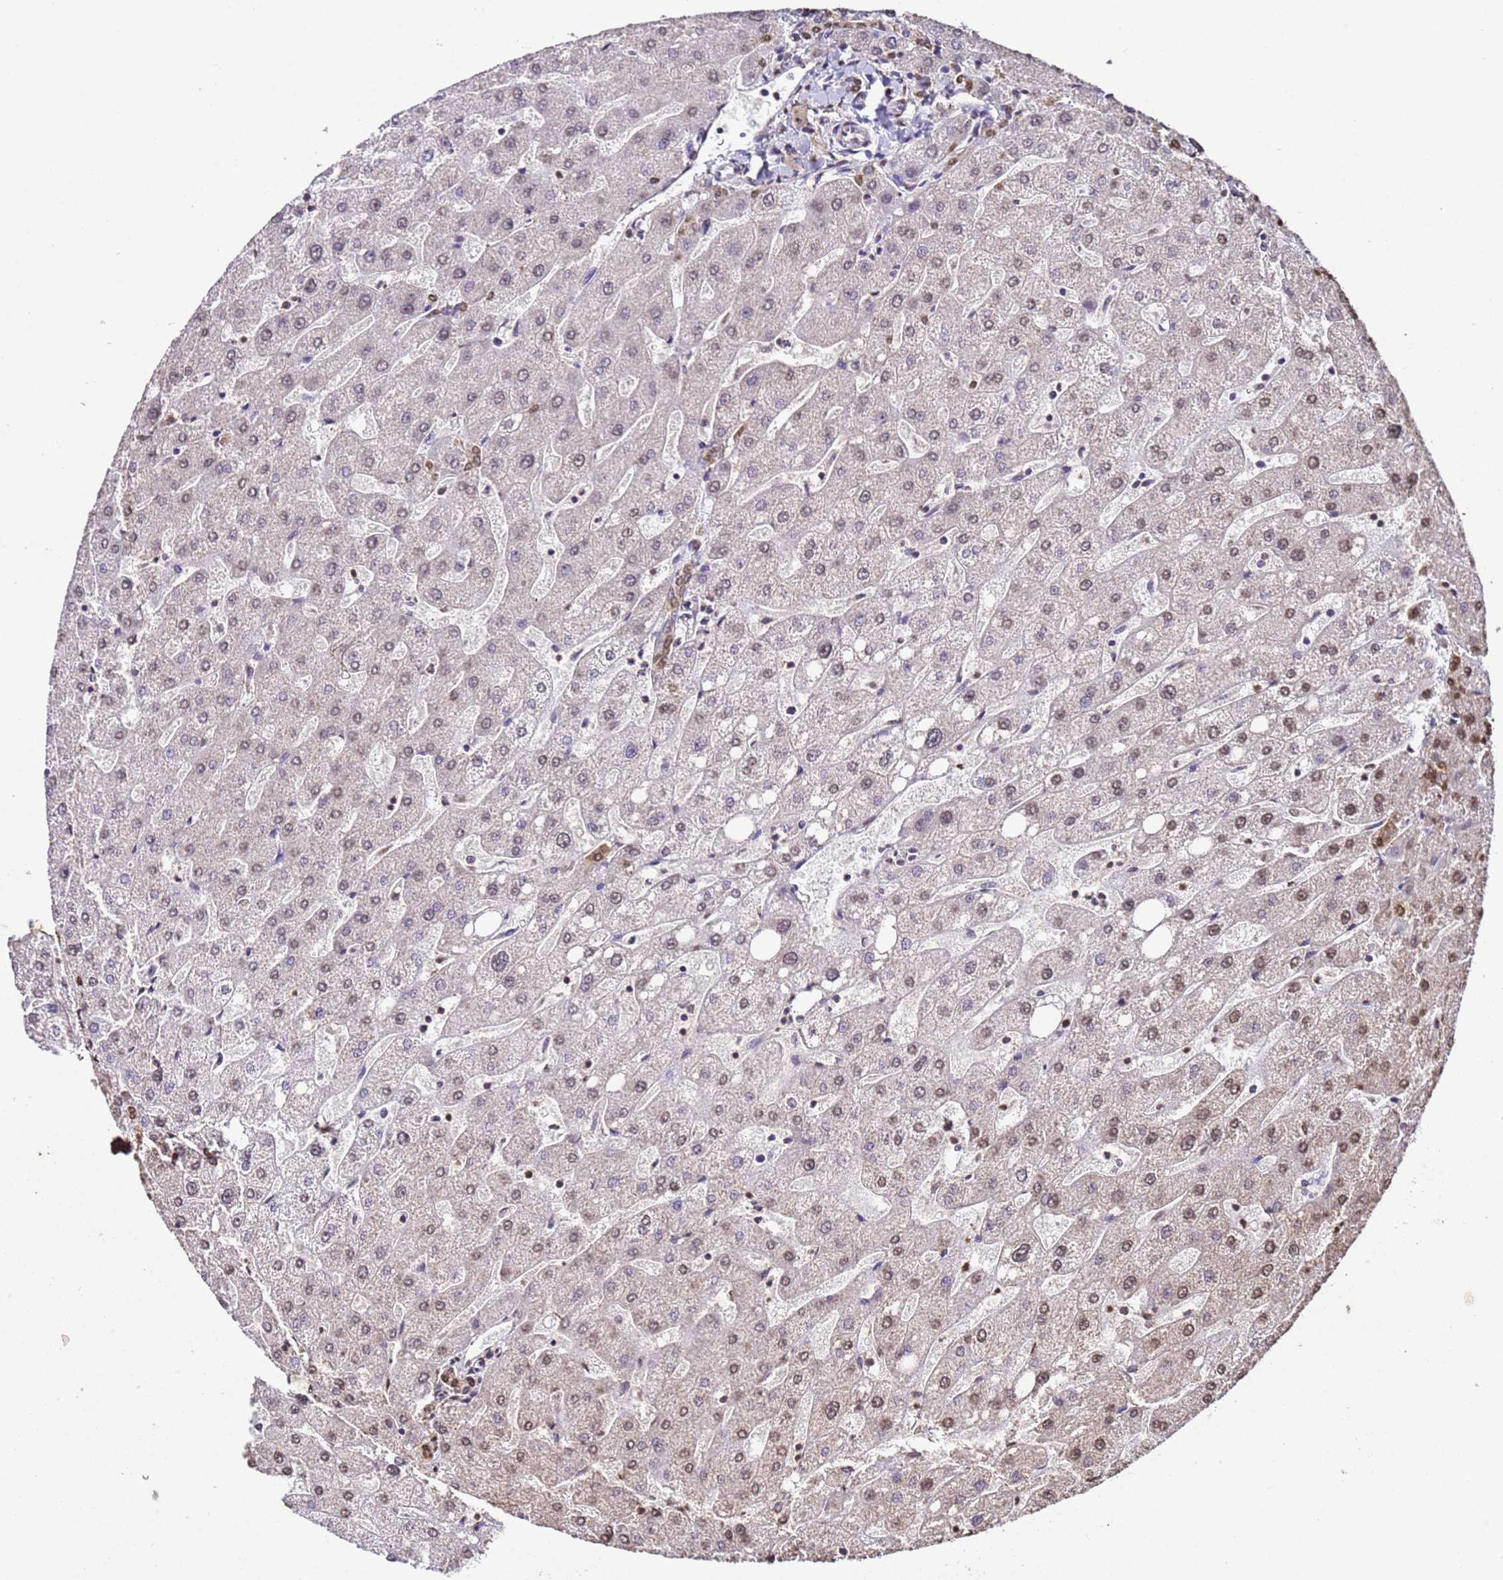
{"staining": {"intensity": "moderate", "quantity": ">75%", "location": "nuclear"}, "tissue": "liver", "cell_type": "Cholangiocytes", "image_type": "normal", "snomed": [{"axis": "morphology", "description": "Normal tissue, NOS"}, {"axis": "topography", "description": "Liver"}], "caption": "A brown stain highlights moderate nuclear expression of a protein in cholangiocytes of benign liver. (Stains: DAB (3,3'-diaminobenzidine) in brown, nuclei in blue, Microscopy: brightfield microscopy at high magnification).", "gene": "TRIP6", "patient": {"sex": "male", "age": 67}}